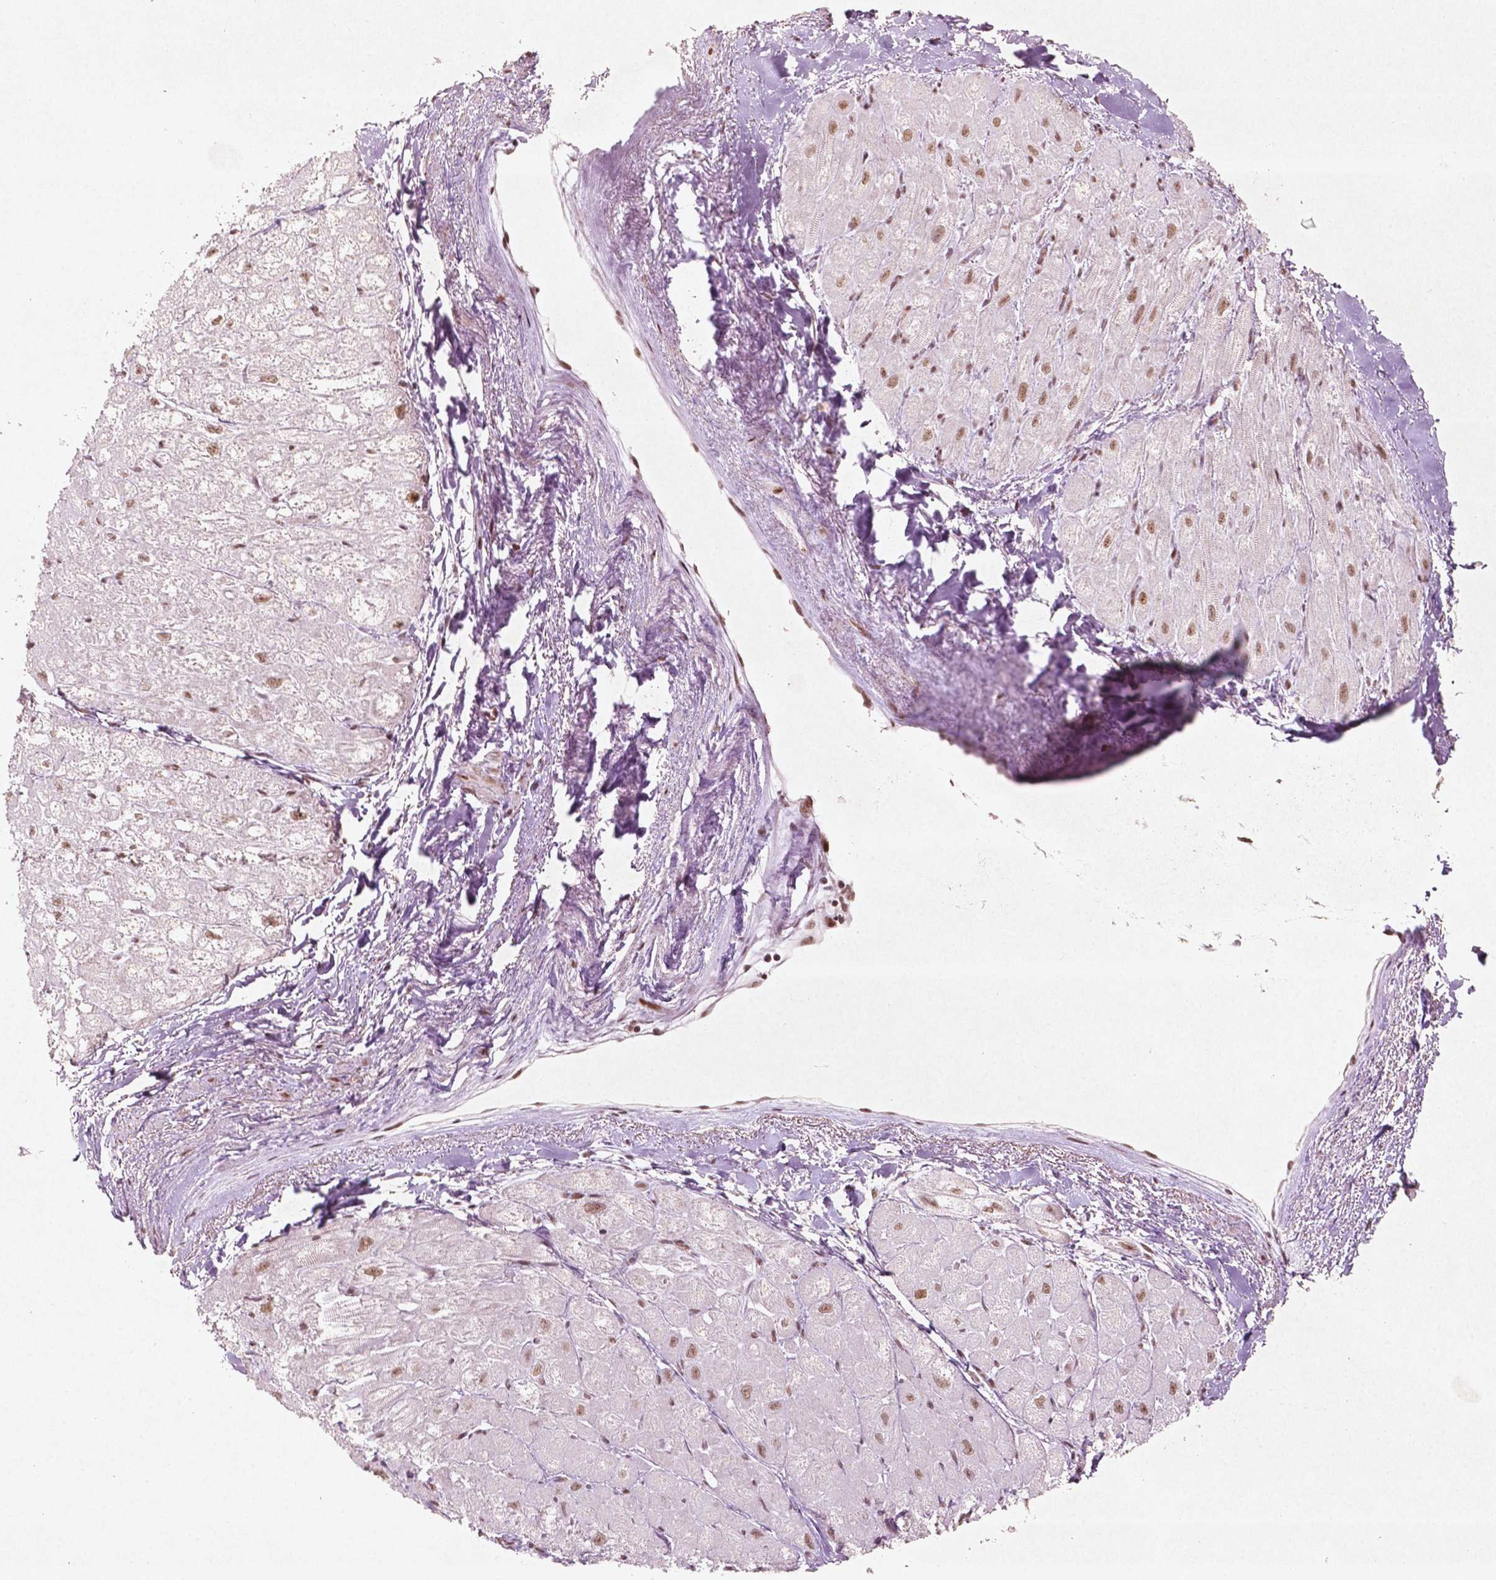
{"staining": {"intensity": "moderate", "quantity": ">75%", "location": "nuclear"}, "tissue": "heart muscle", "cell_type": "Cardiomyocytes", "image_type": "normal", "snomed": [{"axis": "morphology", "description": "Normal tissue, NOS"}, {"axis": "topography", "description": "Heart"}], "caption": "Immunohistochemical staining of benign heart muscle exhibits >75% levels of moderate nuclear protein positivity in about >75% of cardiomyocytes. The staining was performed using DAB (3,3'-diaminobenzidine), with brown indicating positive protein expression. Nuclei are stained blue with hematoxylin.", "gene": "HMG20B", "patient": {"sex": "female", "age": 69}}